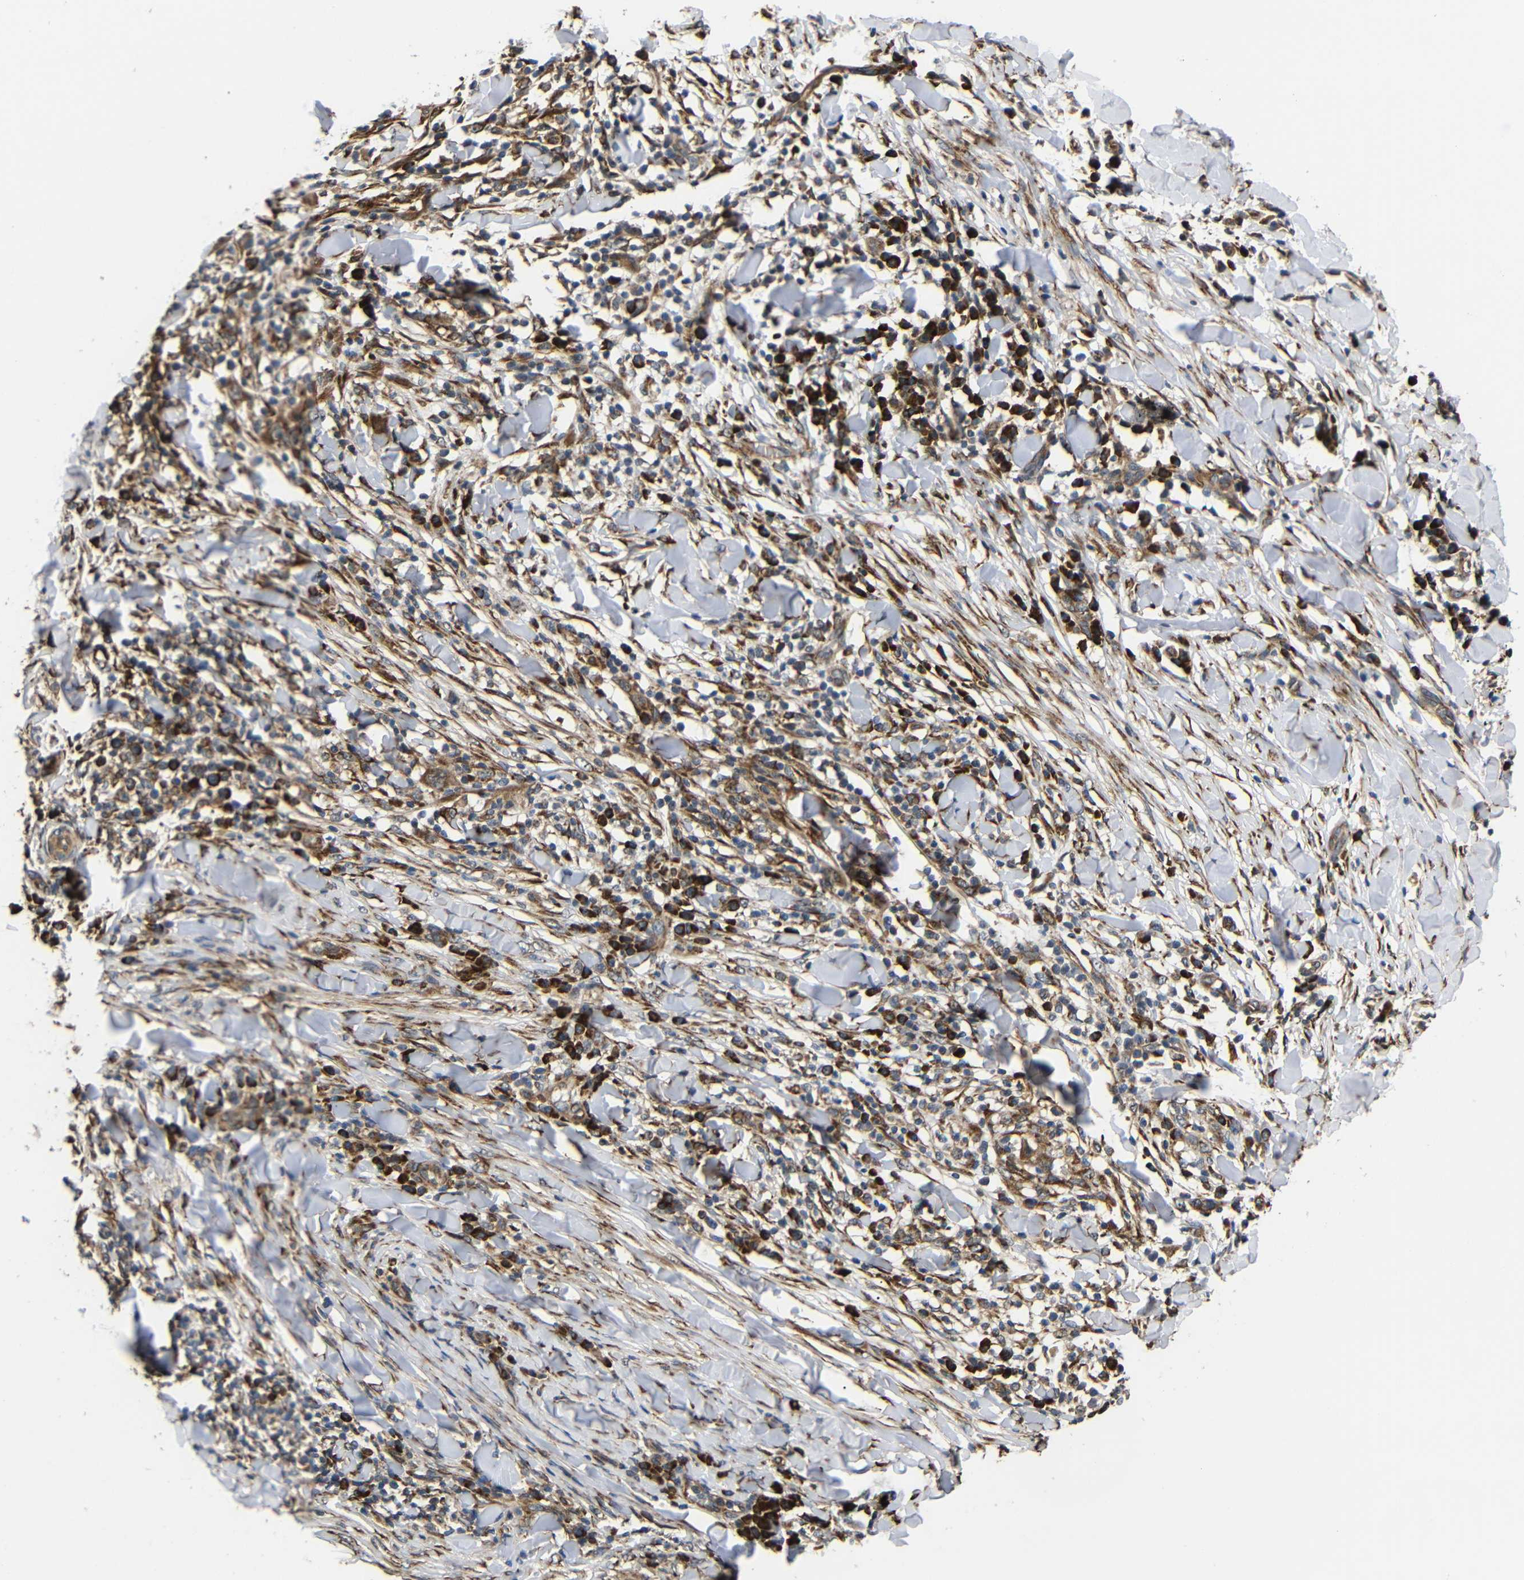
{"staining": {"intensity": "strong", "quantity": "25%-75%", "location": "cytoplasmic/membranous"}, "tissue": "skin cancer", "cell_type": "Tumor cells", "image_type": "cancer", "snomed": [{"axis": "morphology", "description": "Squamous cell carcinoma, NOS"}, {"axis": "topography", "description": "Skin"}], "caption": "High-magnification brightfield microscopy of skin cancer stained with DAB (3,3'-diaminobenzidine) (brown) and counterstained with hematoxylin (blue). tumor cells exhibit strong cytoplasmic/membranous expression is identified in about25%-75% of cells.", "gene": "KANK4", "patient": {"sex": "male", "age": 24}}